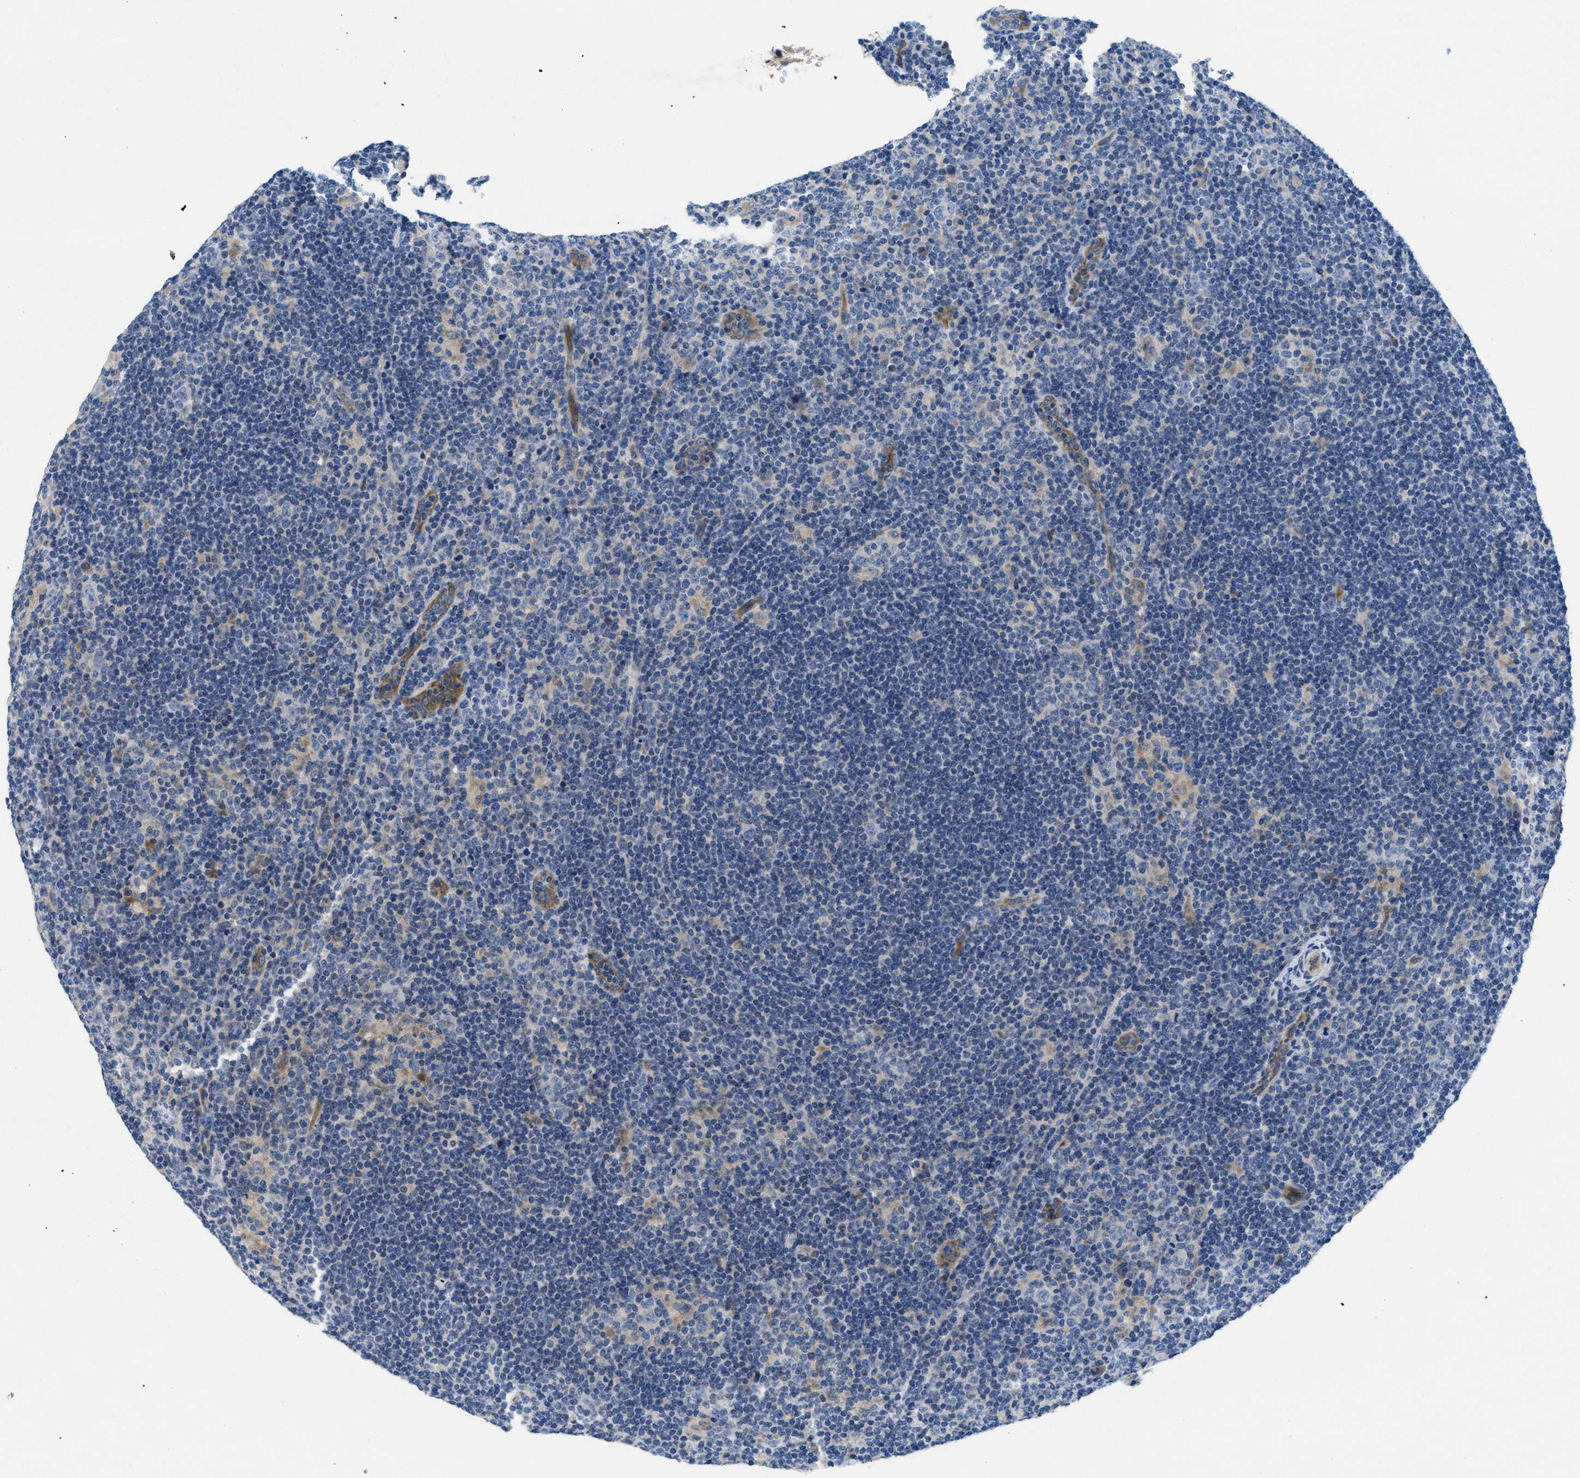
{"staining": {"intensity": "negative", "quantity": "none", "location": "none"}, "tissue": "lymphoma", "cell_type": "Tumor cells", "image_type": "cancer", "snomed": [{"axis": "morphology", "description": "Hodgkin's disease, NOS"}, {"axis": "topography", "description": "Lymph node"}], "caption": "High power microscopy photomicrograph of an immunohistochemistry micrograph of lymphoma, revealing no significant expression in tumor cells.", "gene": "PGR", "patient": {"sex": "female", "age": 57}}